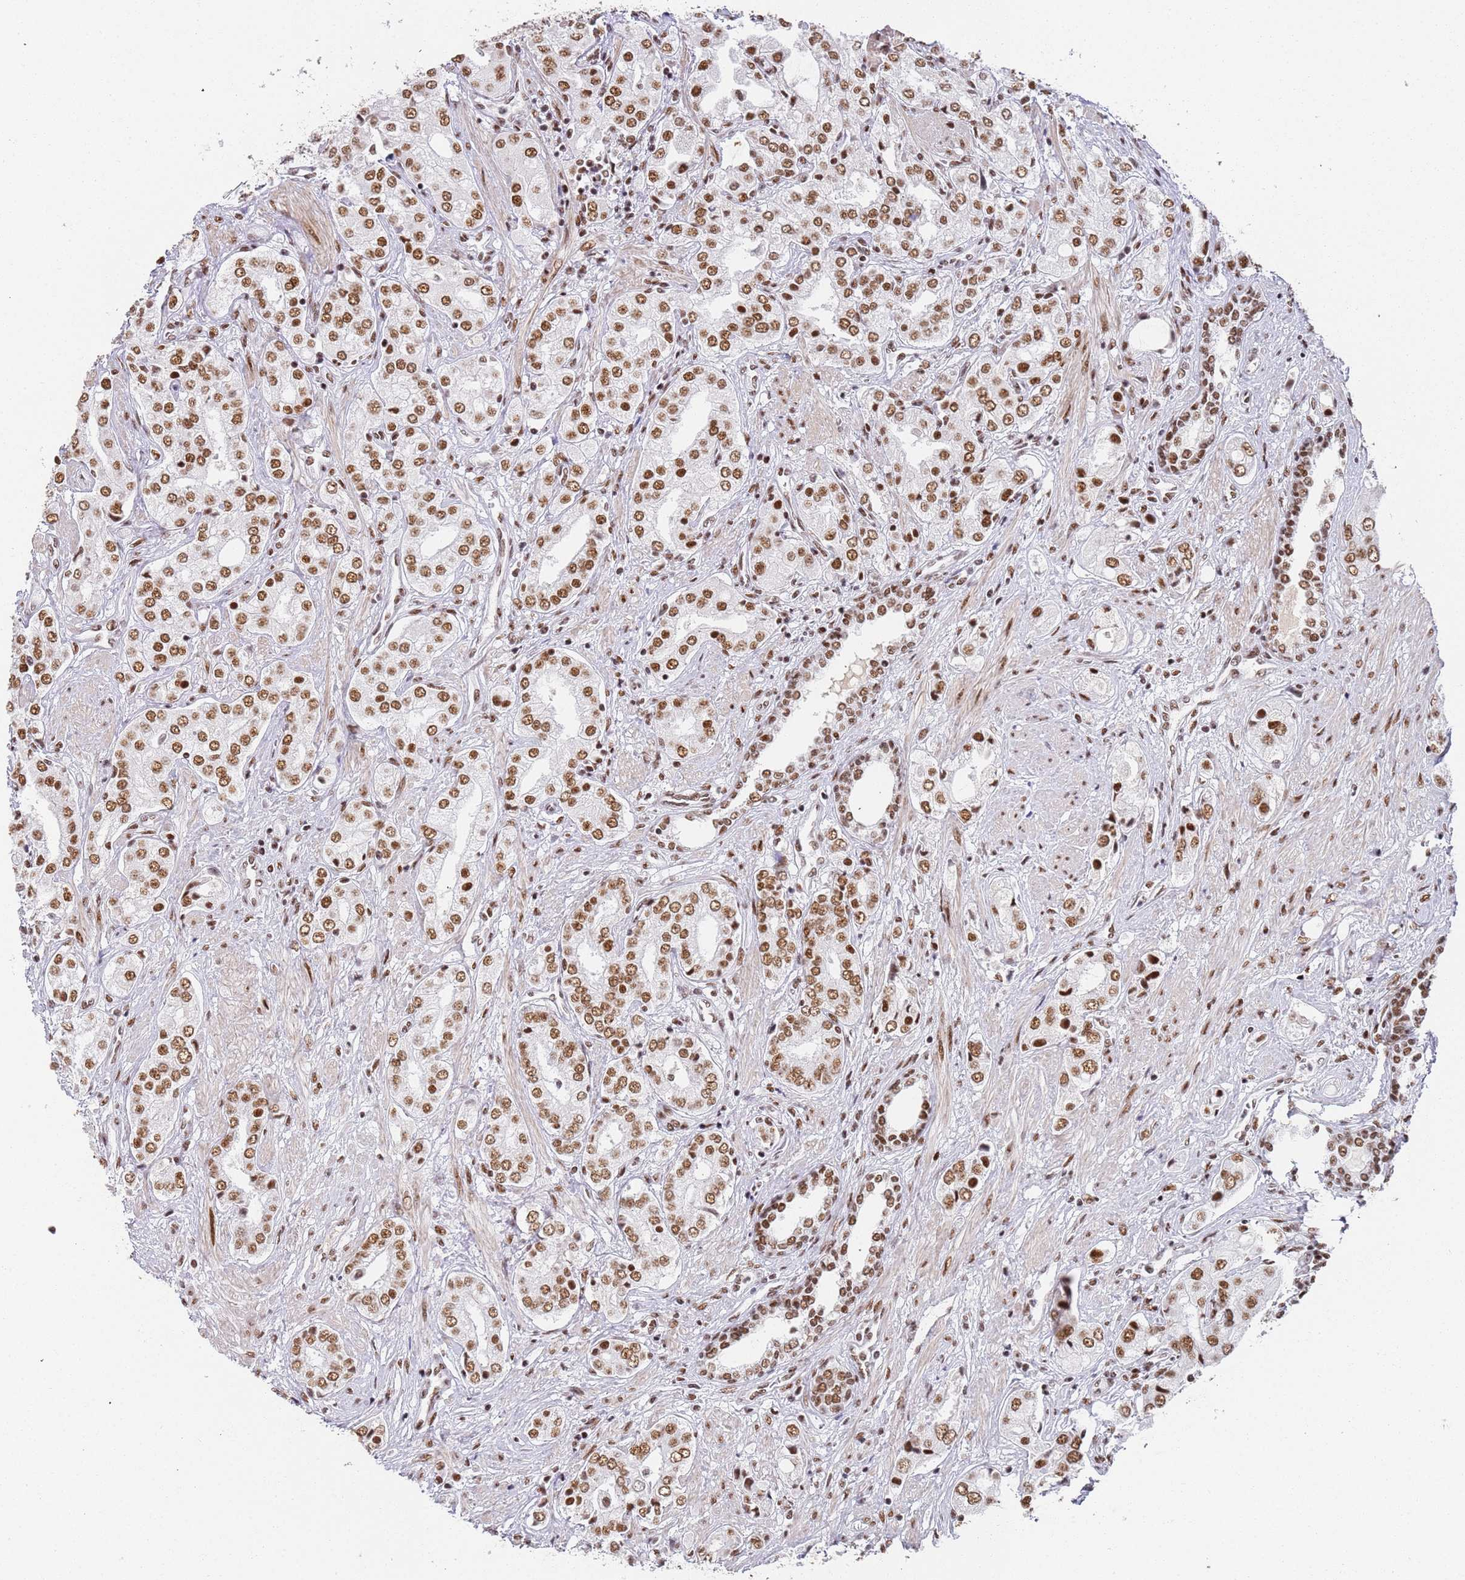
{"staining": {"intensity": "moderate", "quantity": ">75%", "location": "nuclear"}, "tissue": "prostate cancer", "cell_type": "Tumor cells", "image_type": "cancer", "snomed": [{"axis": "morphology", "description": "Adenocarcinoma, High grade"}, {"axis": "topography", "description": "Prostate"}], "caption": "Prostate cancer (adenocarcinoma (high-grade)) stained with immunohistochemistry shows moderate nuclear staining in approximately >75% of tumor cells. Nuclei are stained in blue.", "gene": "AKAP8L", "patient": {"sex": "male", "age": 71}}